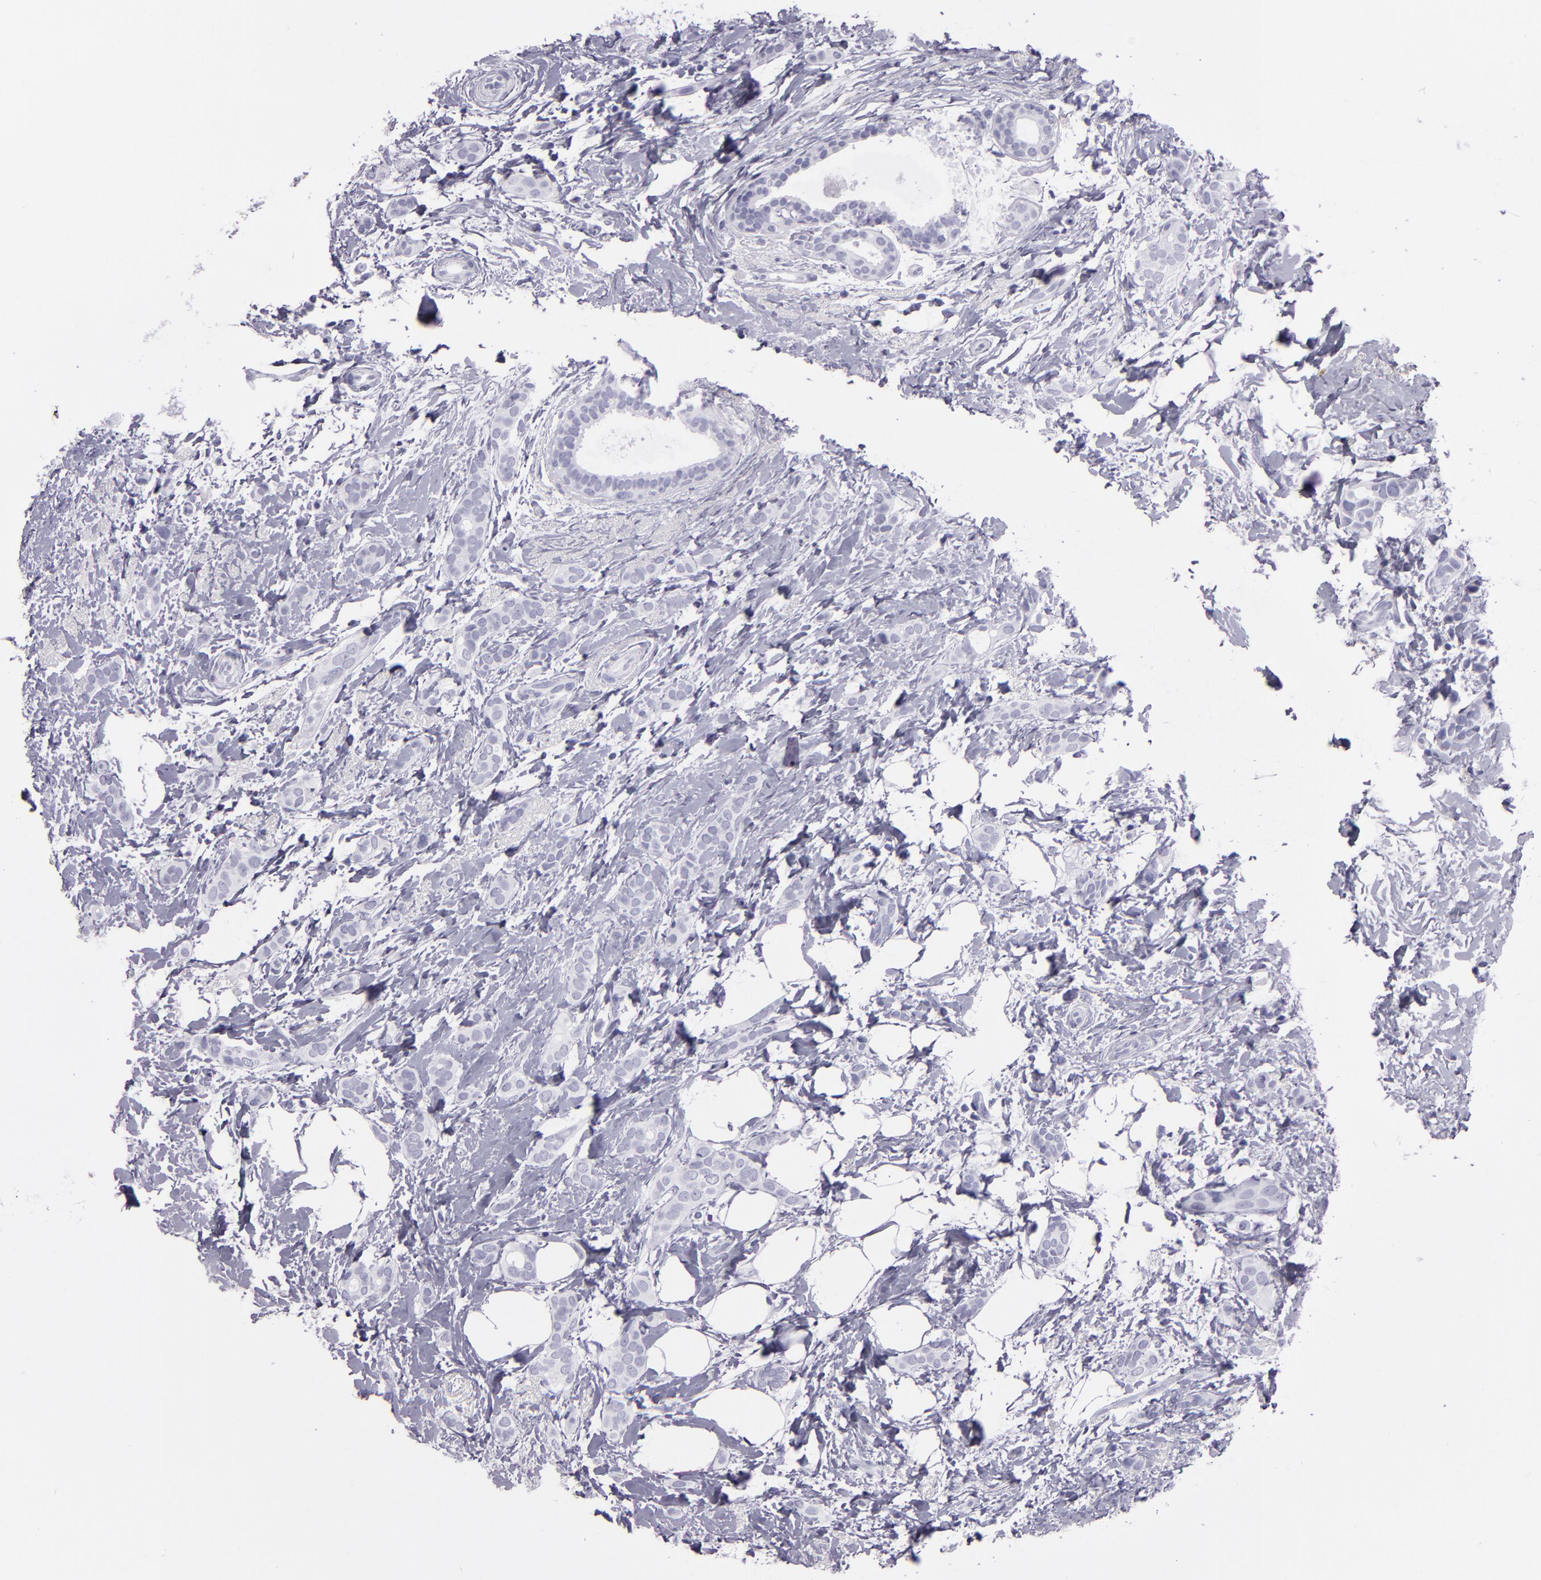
{"staining": {"intensity": "negative", "quantity": "none", "location": "none"}, "tissue": "breast cancer", "cell_type": "Tumor cells", "image_type": "cancer", "snomed": [{"axis": "morphology", "description": "Duct carcinoma"}, {"axis": "topography", "description": "Breast"}], "caption": "Tumor cells are negative for protein expression in human breast infiltrating ductal carcinoma.", "gene": "CR2", "patient": {"sex": "female", "age": 54}}